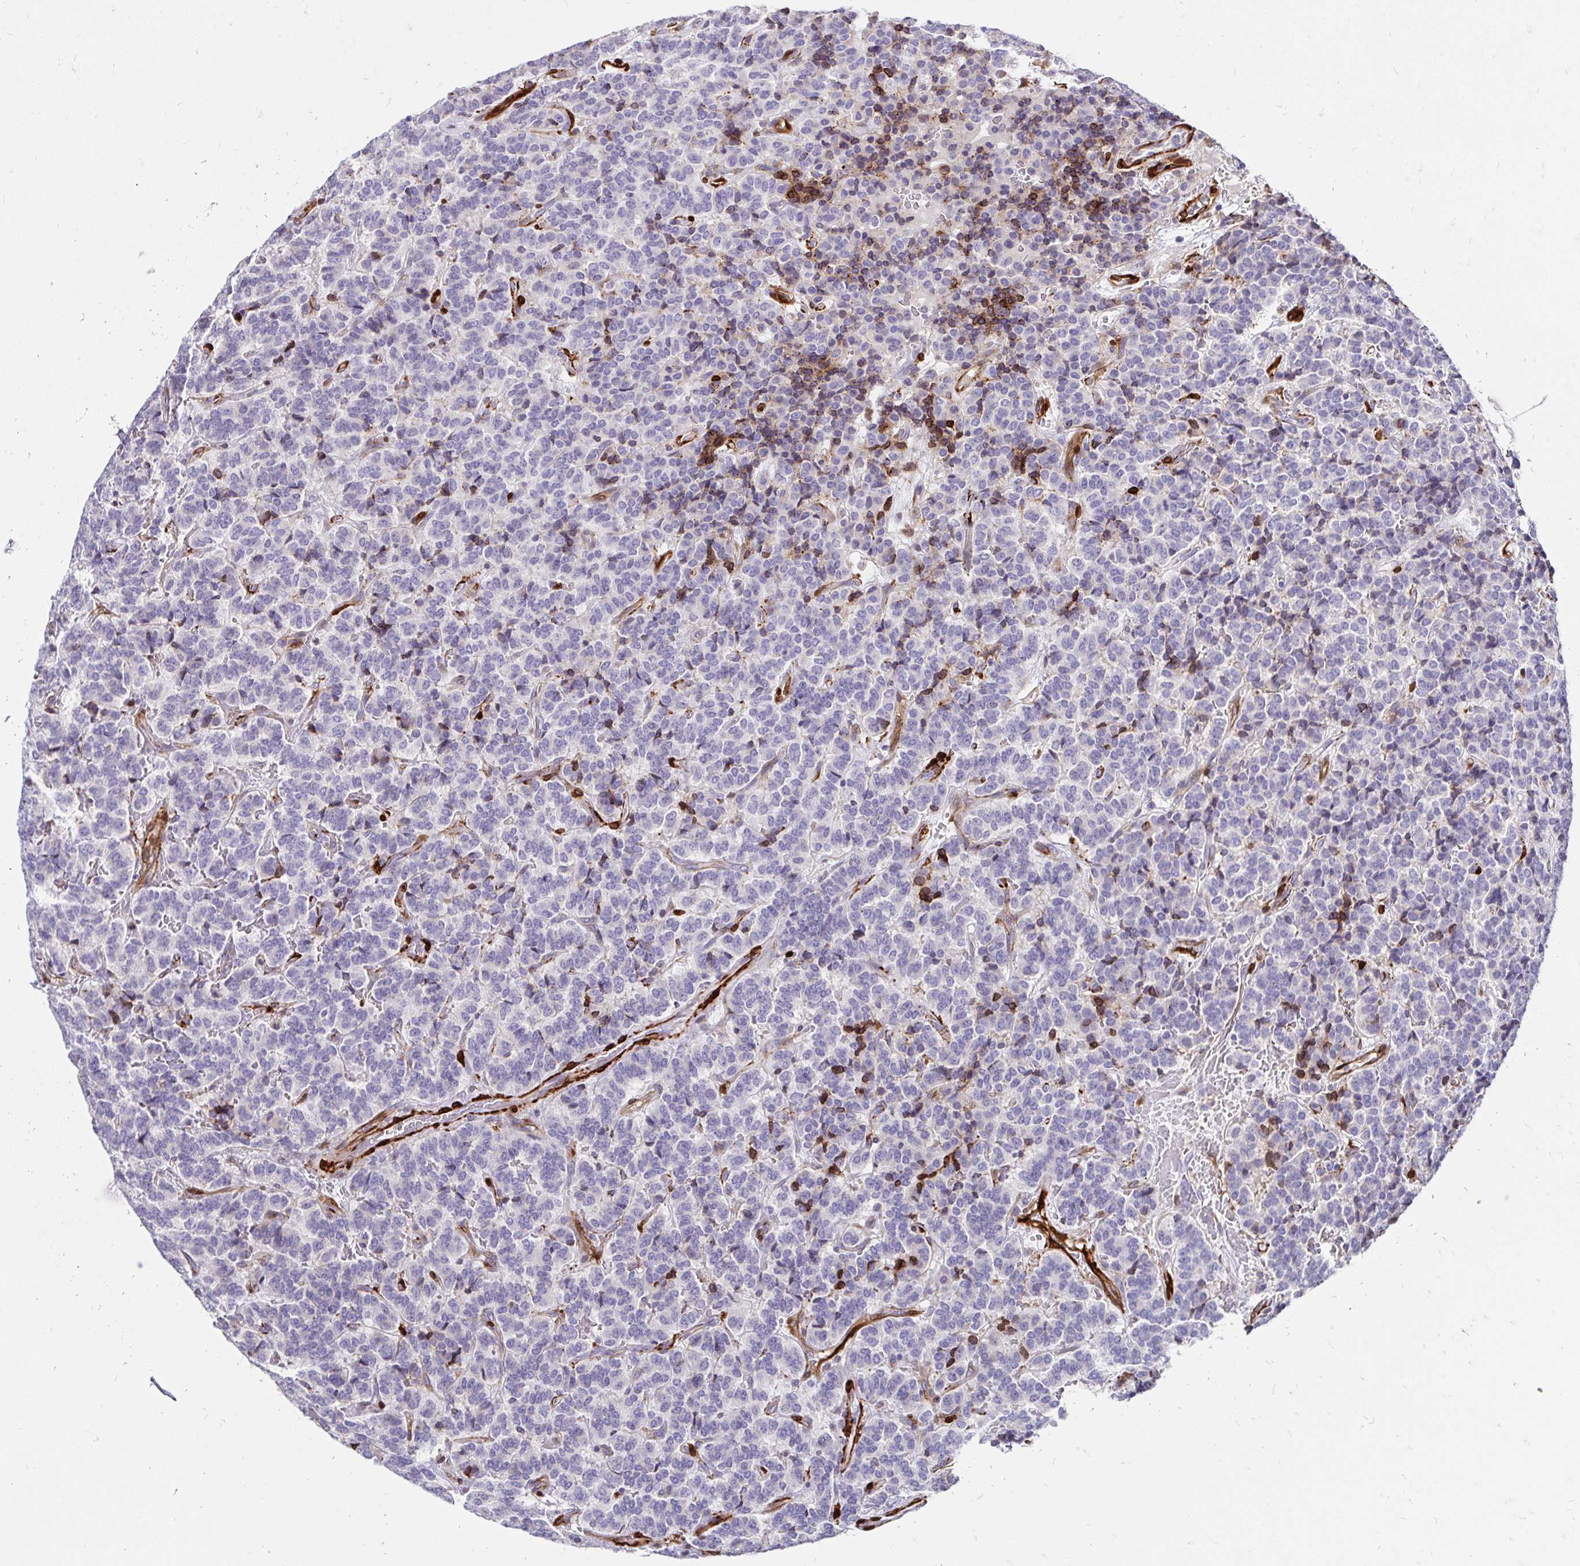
{"staining": {"intensity": "negative", "quantity": "none", "location": "none"}, "tissue": "carcinoid", "cell_type": "Tumor cells", "image_type": "cancer", "snomed": [{"axis": "morphology", "description": "Carcinoid, malignant, NOS"}, {"axis": "topography", "description": "Pancreas"}], "caption": "This photomicrograph is of carcinoid stained with immunohistochemistry (IHC) to label a protein in brown with the nuclei are counter-stained blue. There is no staining in tumor cells.", "gene": "CDKL1", "patient": {"sex": "male", "age": 36}}